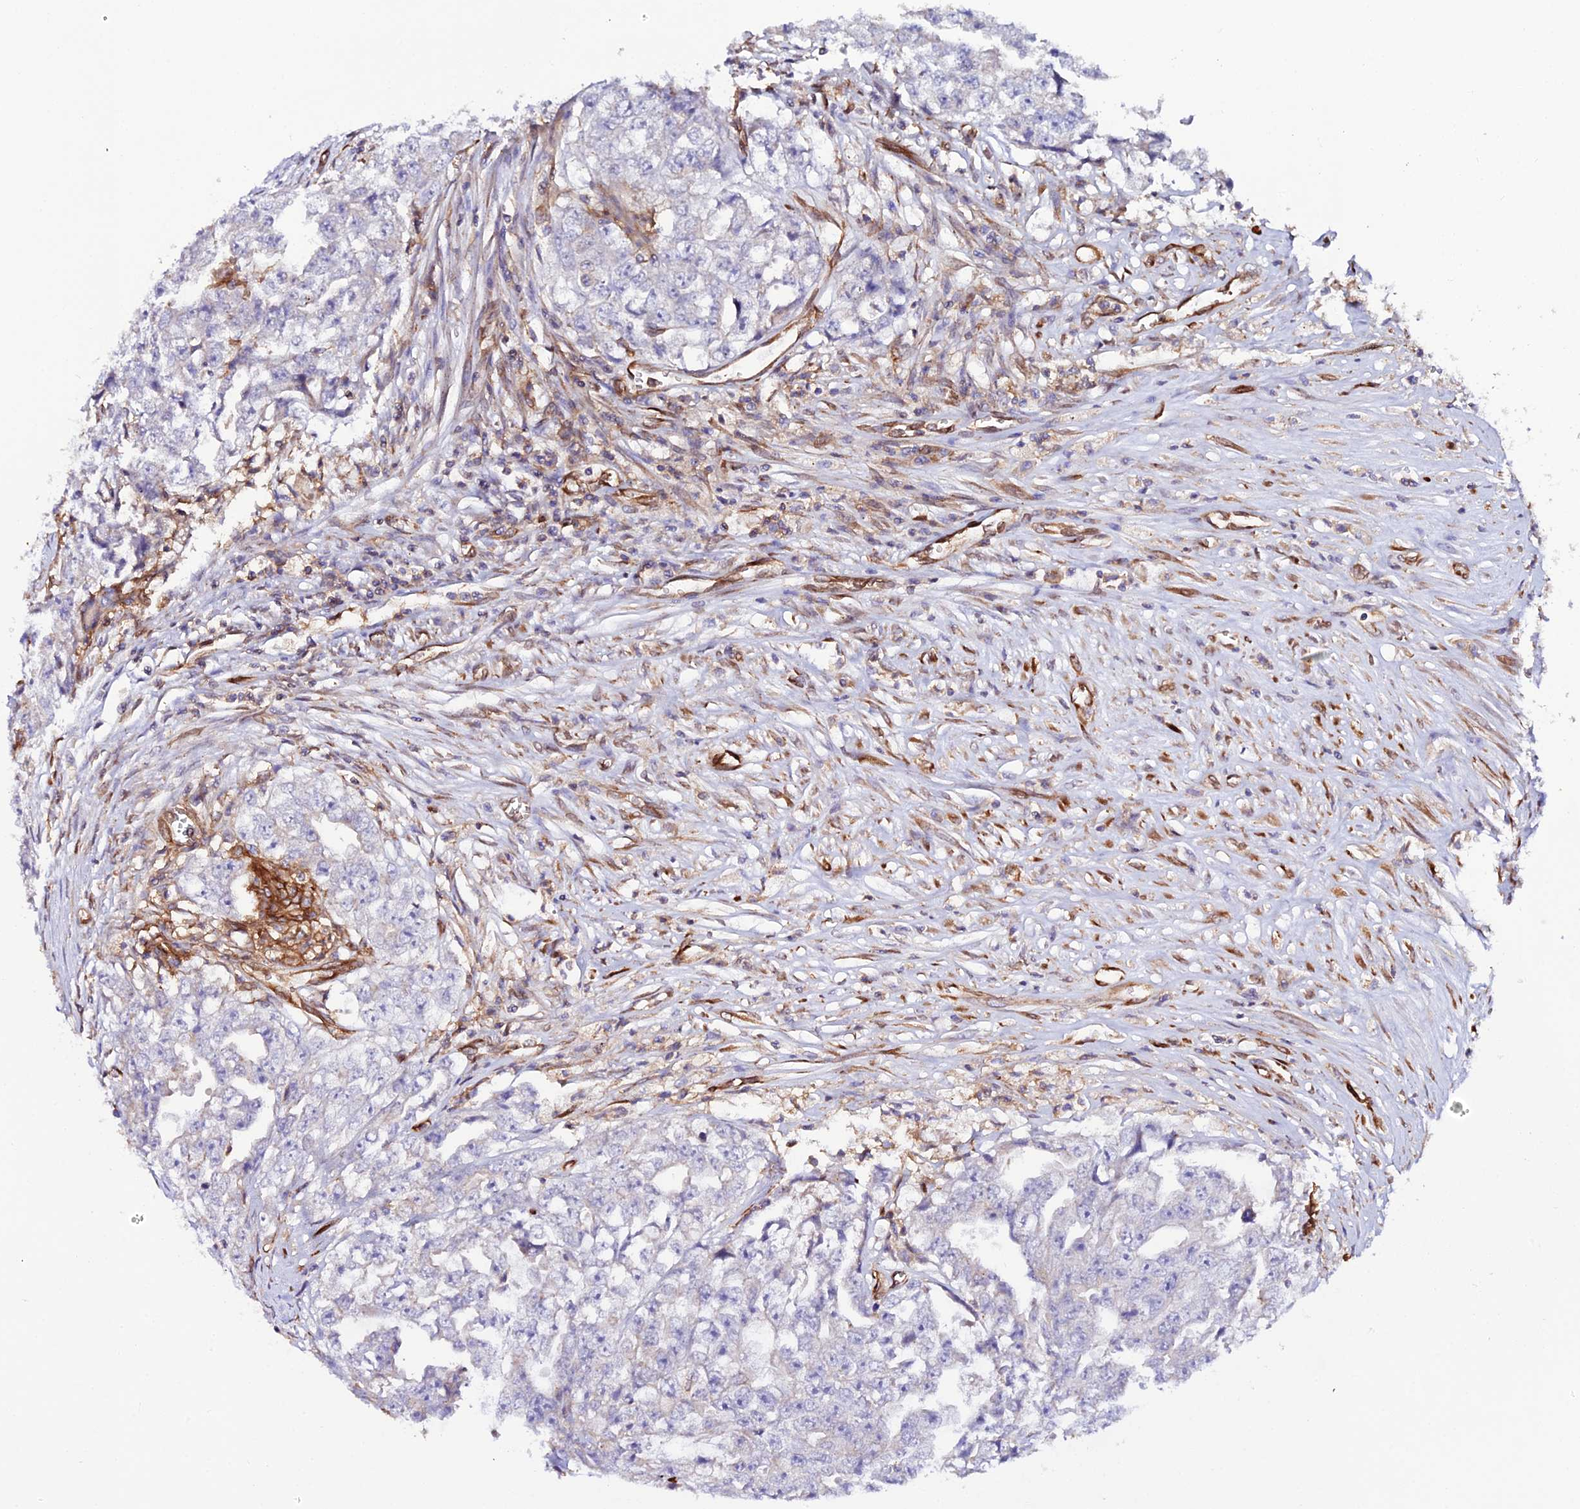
{"staining": {"intensity": "negative", "quantity": "none", "location": "none"}, "tissue": "testis cancer", "cell_type": "Tumor cells", "image_type": "cancer", "snomed": [{"axis": "morphology", "description": "Seminoma, NOS"}, {"axis": "morphology", "description": "Carcinoma, Embryonal, NOS"}, {"axis": "topography", "description": "Testis"}], "caption": "High power microscopy histopathology image of an immunohistochemistry (IHC) image of seminoma (testis), revealing no significant expression in tumor cells.", "gene": "TRPV2", "patient": {"sex": "male", "age": 43}}